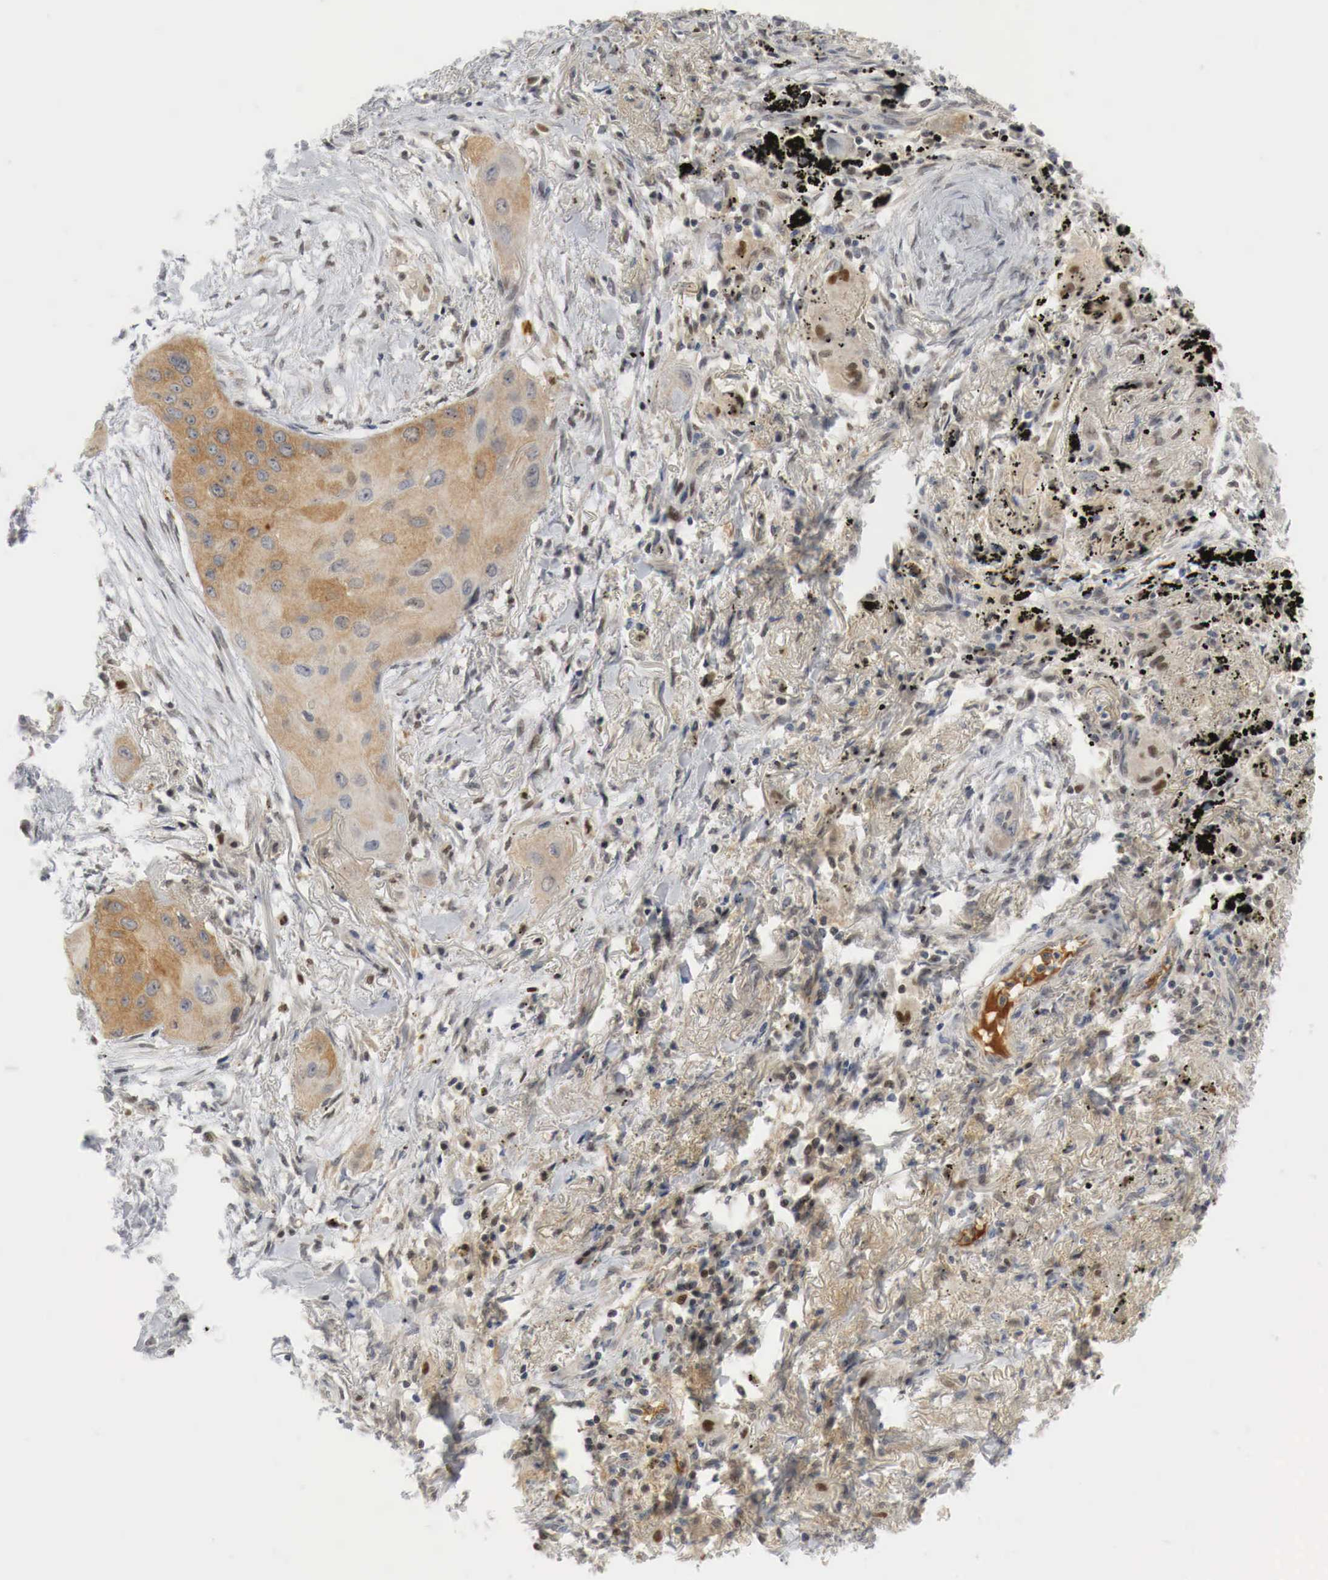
{"staining": {"intensity": "moderate", "quantity": "25%-75%", "location": "cytoplasmic/membranous,nuclear"}, "tissue": "lung cancer", "cell_type": "Tumor cells", "image_type": "cancer", "snomed": [{"axis": "morphology", "description": "Squamous cell carcinoma, NOS"}, {"axis": "topography", "description": "Lung"}], "caption": "Protein expression by immunohistochemistry (IHC) shows moderate cytoplasmic/membranous and nuclear positivity in about 25%-75% of tumor cells in squamous cell carcinoma (lung).", "gene": "MYC", "patient": {"sex": "male", "age": 71}}